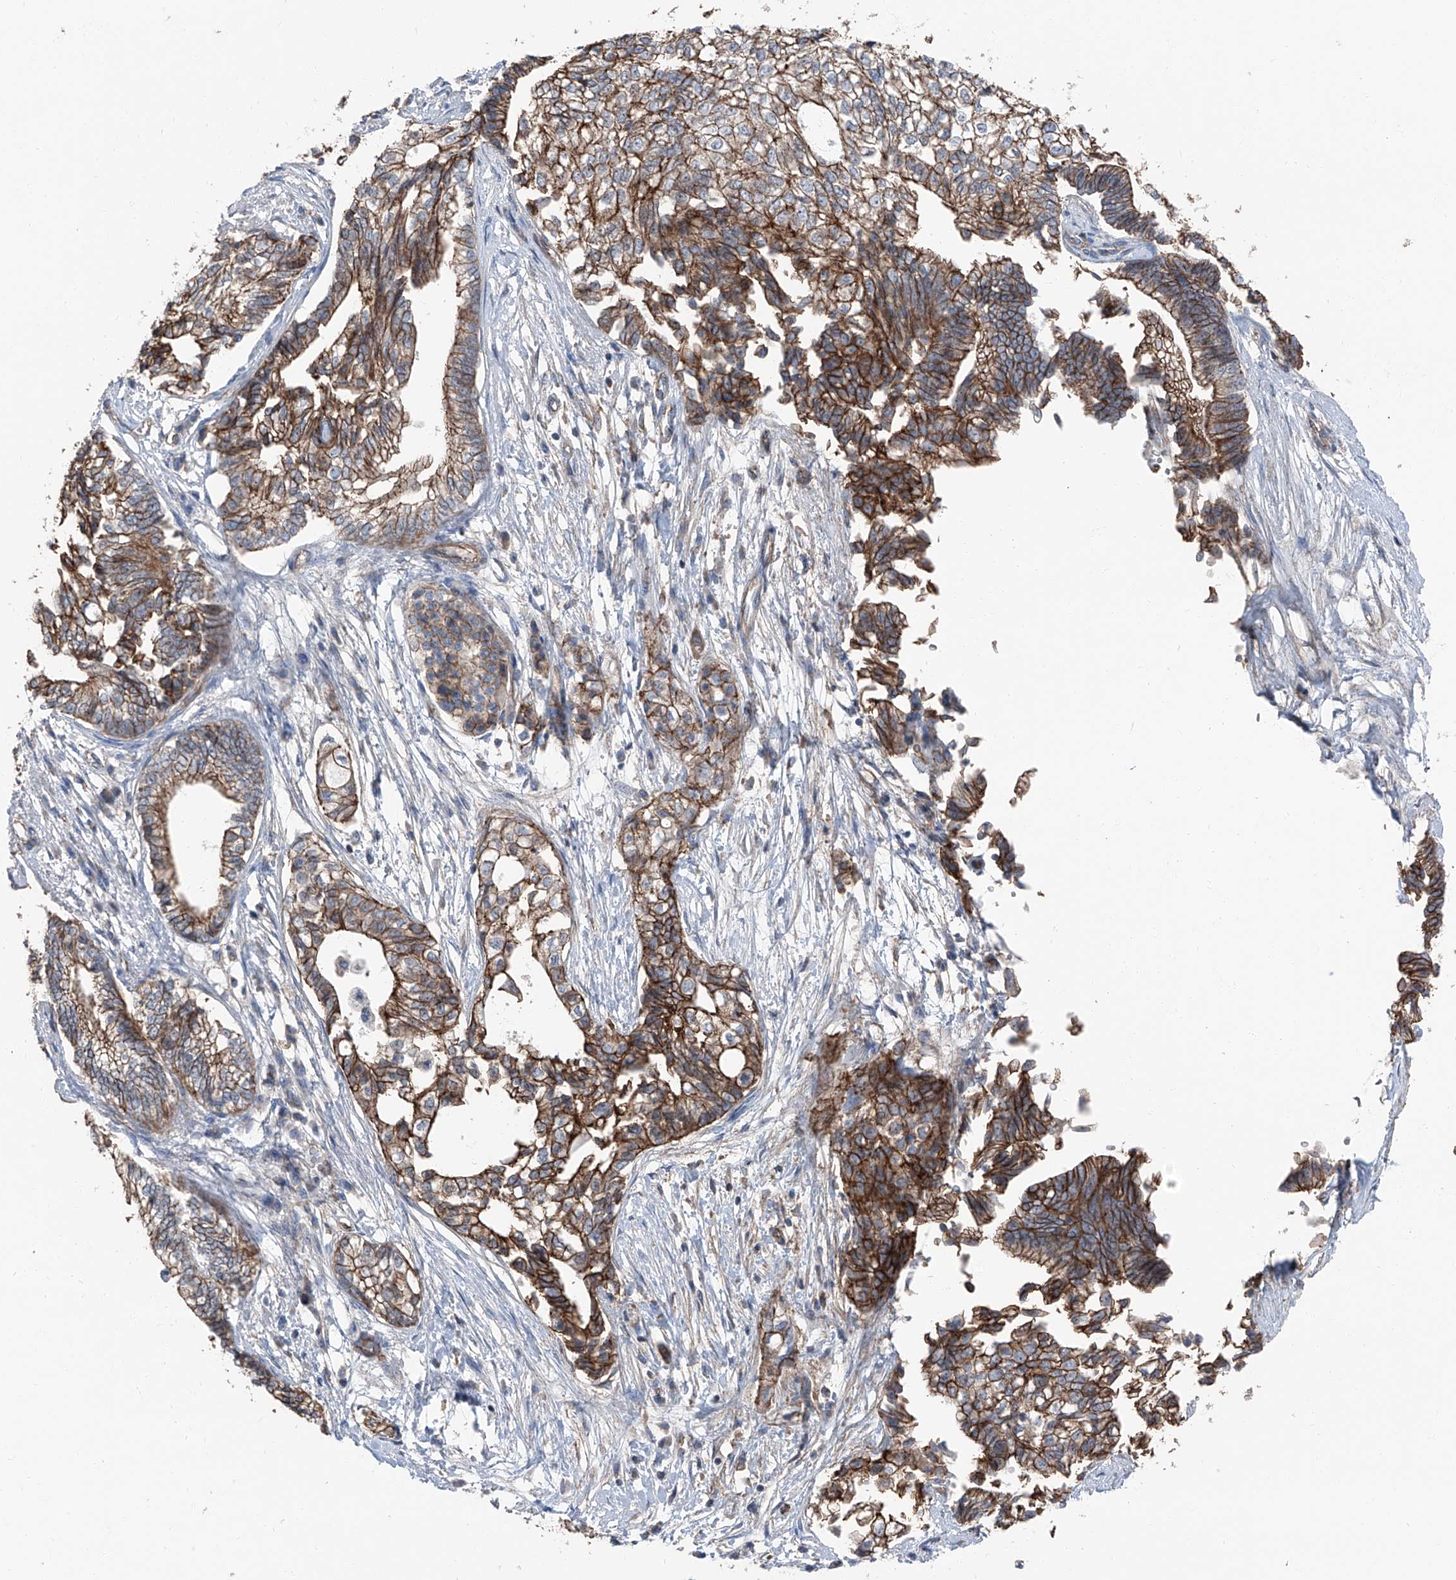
{"staining": {"intensity": "strong", "quantity": ">75%", "location": "cytoplasmic/membranous"}, "tissue": "pancreatic cancer", "cell_type": "Tumor cells", "image_type": "cancer", "snomed": [{"axis": "morphology", "description": "Adenocarcinoma, NOS"}, {"axis": "topography", "description": "Pancreas"}], "caption": "Pancreatic cancer (adenocarcinoma) tissue exhibits strong cytoplasmic/membranous staining in approximately >75% of tumor cells, visualized by immunohistochemistry.", "gene": "GPR142", "patient": {"sex": "male", "age": 72}}